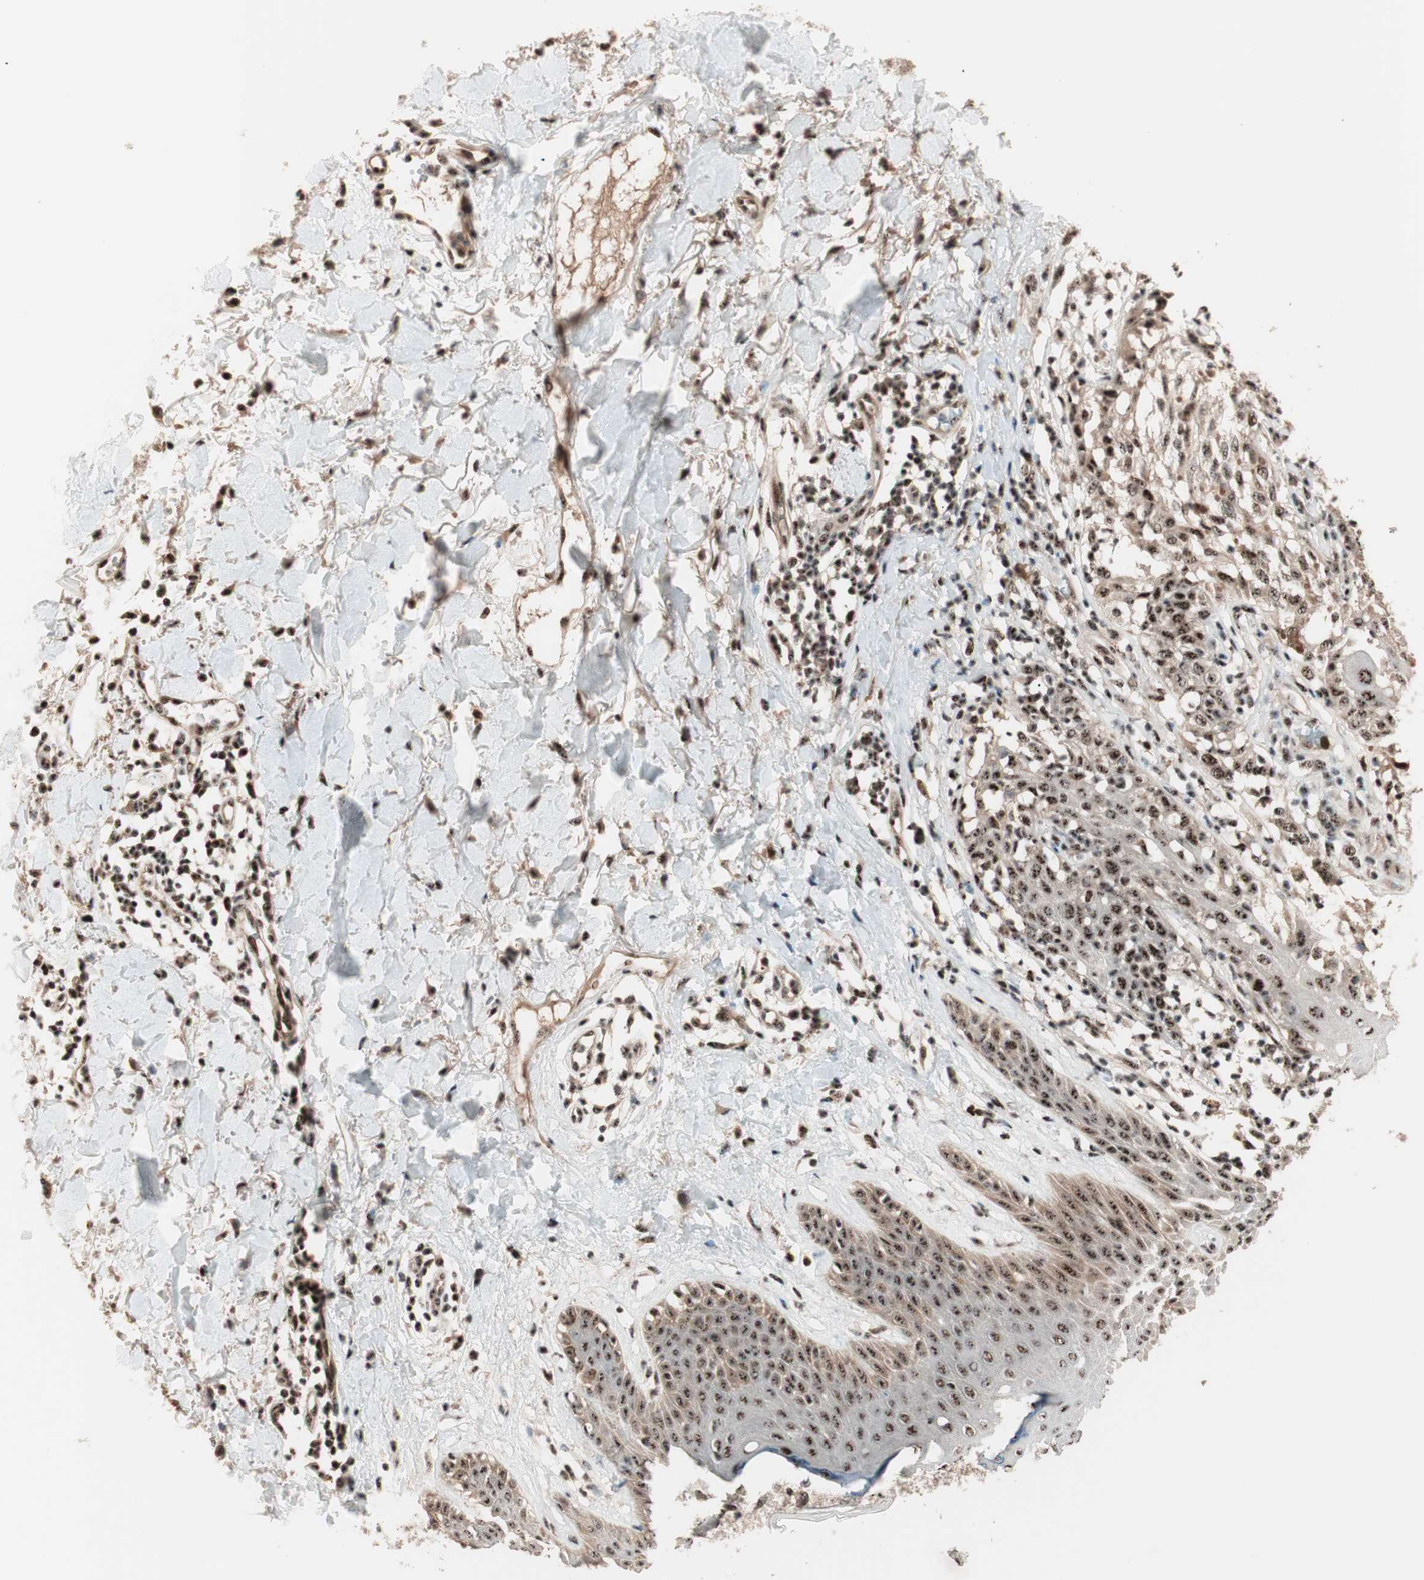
{"staining": {"intensity": "moderate", "quantity": ">75%", "location": "cytoplasmic/membranous,nuclear"}, "tissue": "melanoma", "cell_type": "Tumor cells", "image_type": "cancer", "snomed": [{"axis": "morphology", "description": "Malignant melanoma, NOS"}, {"axis": "topography", "description": "Skin"}], "caption": "IHC of human melanoma shows medium levels of moderate cytoplasmic/membranous and nuclear positivity in about >75% of tumor cells.", "gene": "NR5A2", "patient": {"sex": "female", "age": 46}}